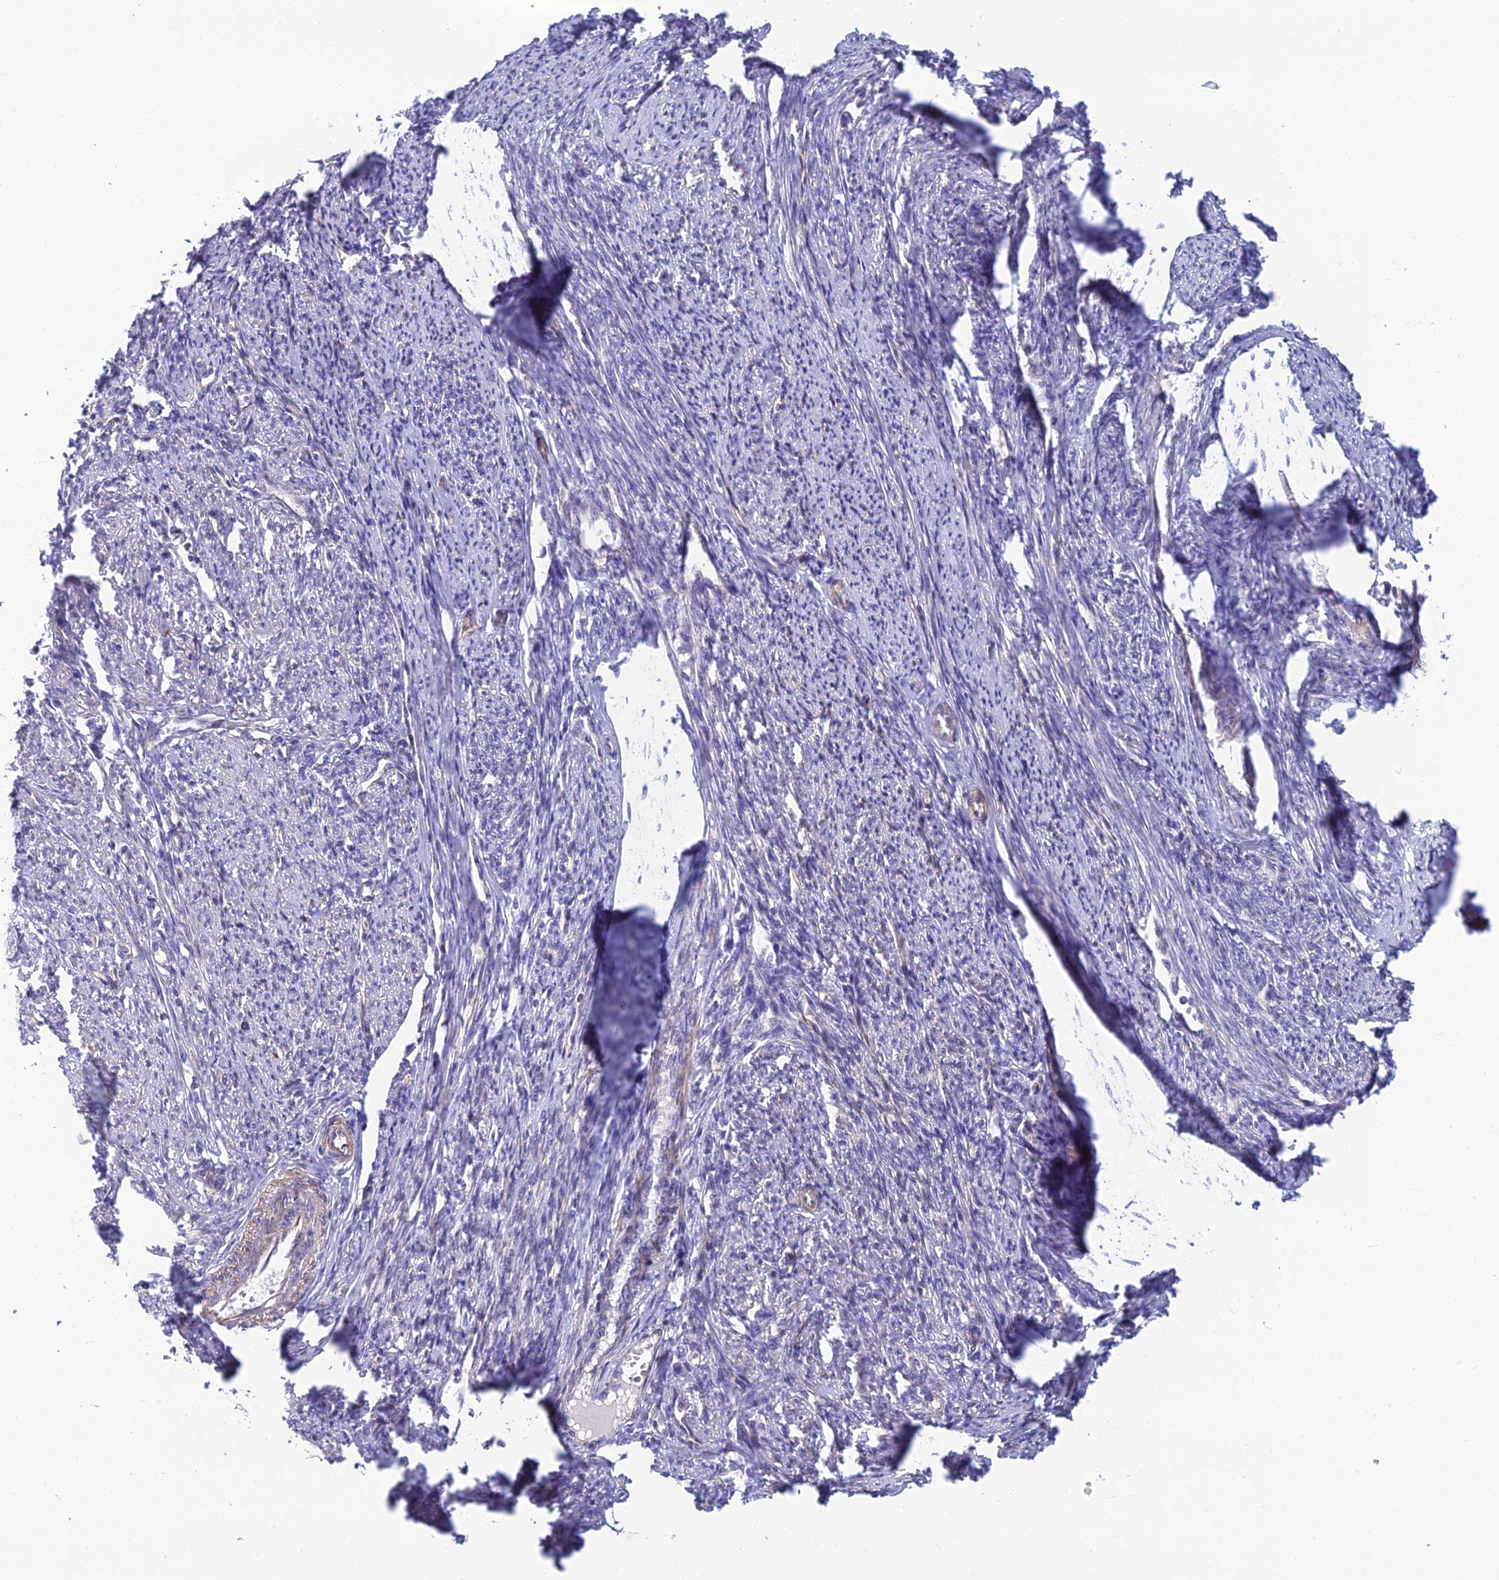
{"staining": {"intensity": "moderate", "quantity": "25%-75%", "location": "cytoplasmic/membranous"}, "tissue": "smooth muscle", "cell_type": "Smooth muscle cells", "image_type": "normal", "snomed": [{"axis": "morphology", "description": "Normal tissue, NOS"}, {"axis": "topography", "description": "Smooth muscle"}, {"axis": "topography", "description": "Uterus"}], "caption": "Immunohistochemical staining of normal smooth muscle shows 25%-75% levels of moderate cytoplasmic/membranous protein staining in approximately 25%-75% of smooth muscle cells. The staining was performed using DAB (3,3'-diaminobenzidine) to visualize the protein expression in brown, while the nuclei were stained in blue with hematoxylin (Magnification: 20x).", "gene": "POMGNT1", "patient": {"sex": "female", "age": 59}}